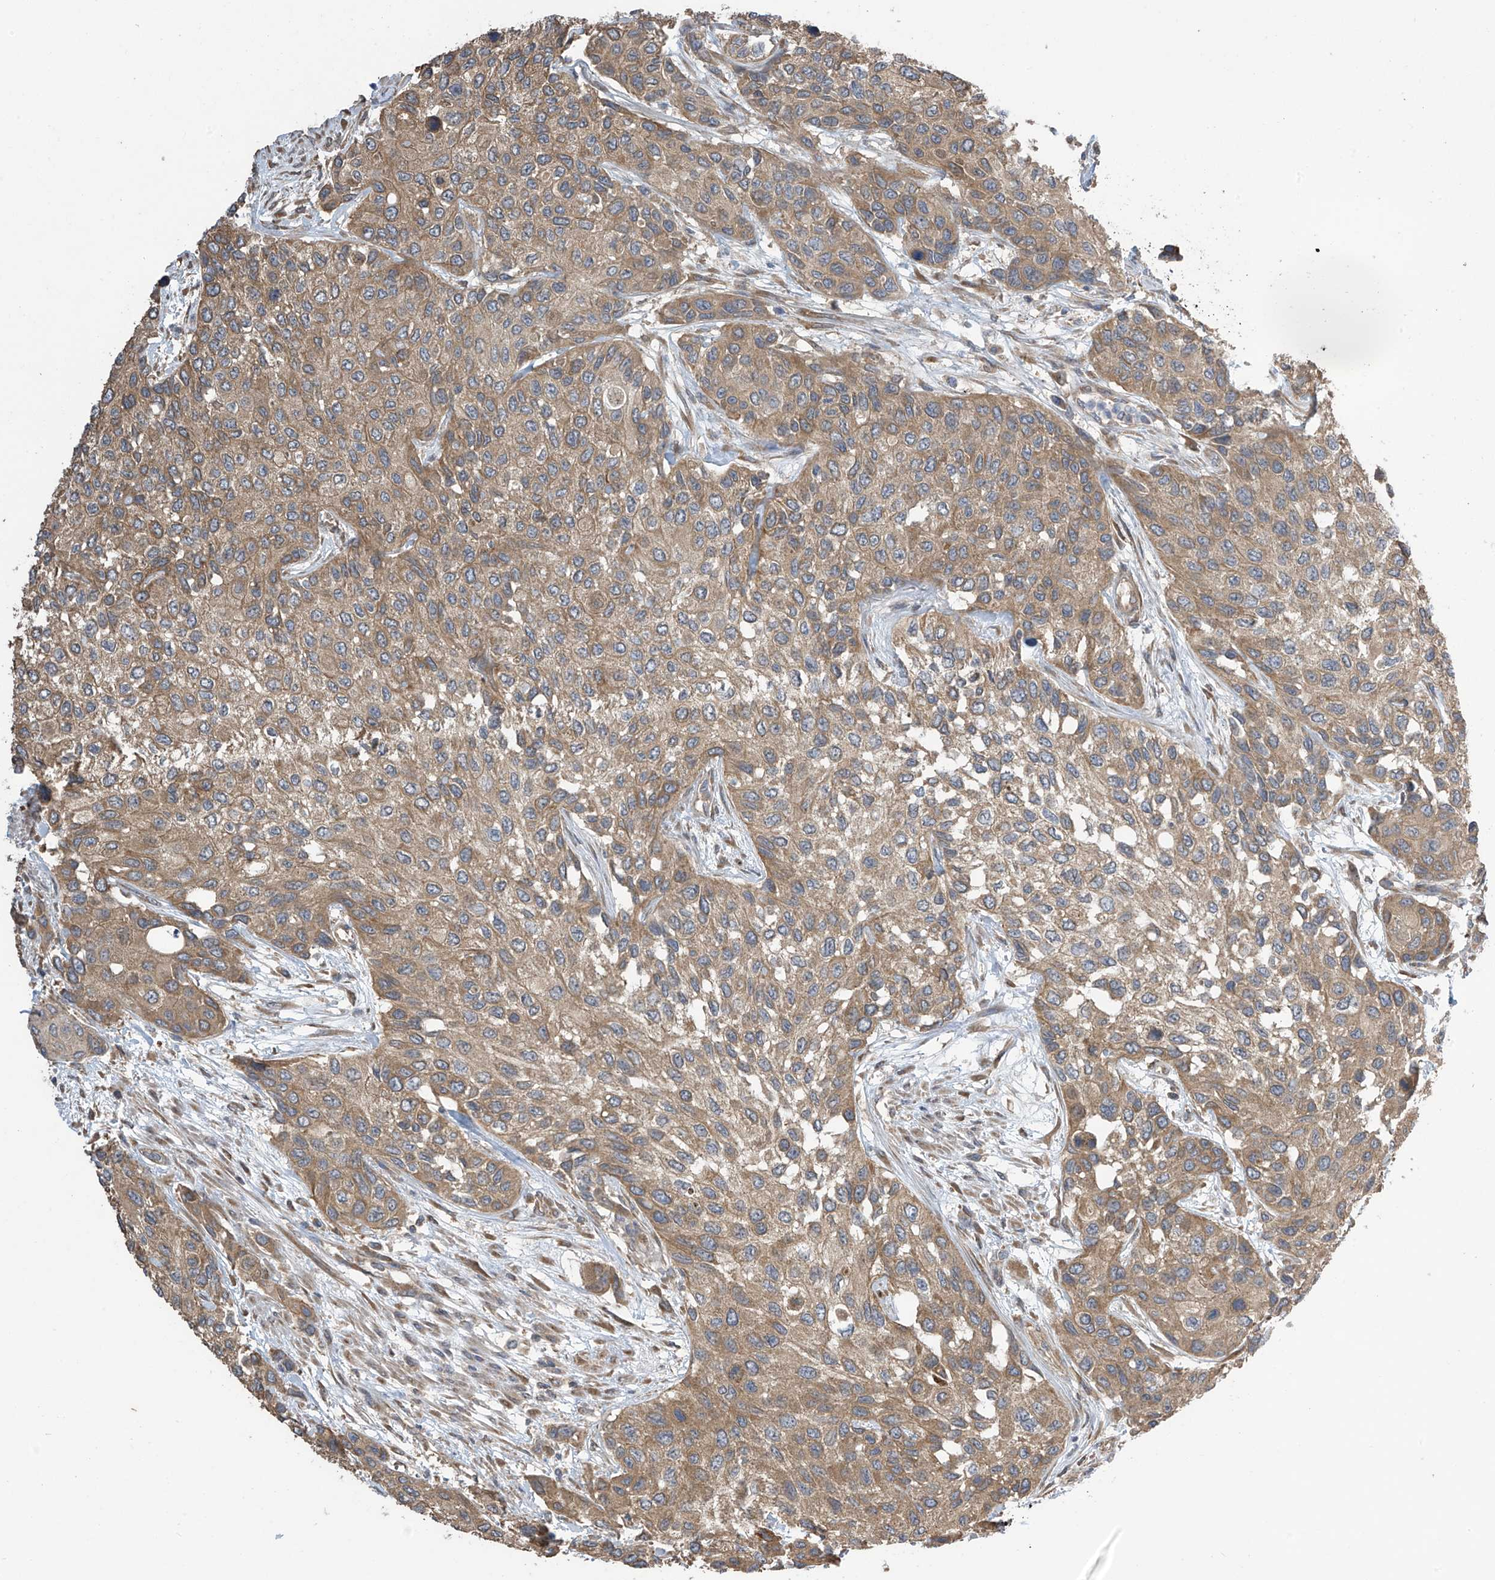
{"staining": {"intensity": "moderate", "quantity": ">75%", "location": "cytoplasmic/membranous"}, "tissue": "urothelial cancer", "cell_type": "Tumor cells", "image_type": "cancer", "snomed": [{"axis": "morphology", "description": "Normal tissue, NOS"}, {"axis": "morphology", "description": "Urothelial carcinoma, High grade"}, {"axis": "topography", "description": "Vascular tissue"}, {"axis": "topography", "description": "Urinary bladder"}], "caption": "Moderate cytoplasmic/membranous positivity is seen in about >75% of tumor cells in urothelial carcinoma (high-grade).", "gene": "PNPT1", "patient": {"sex": "female", "age": 56}}